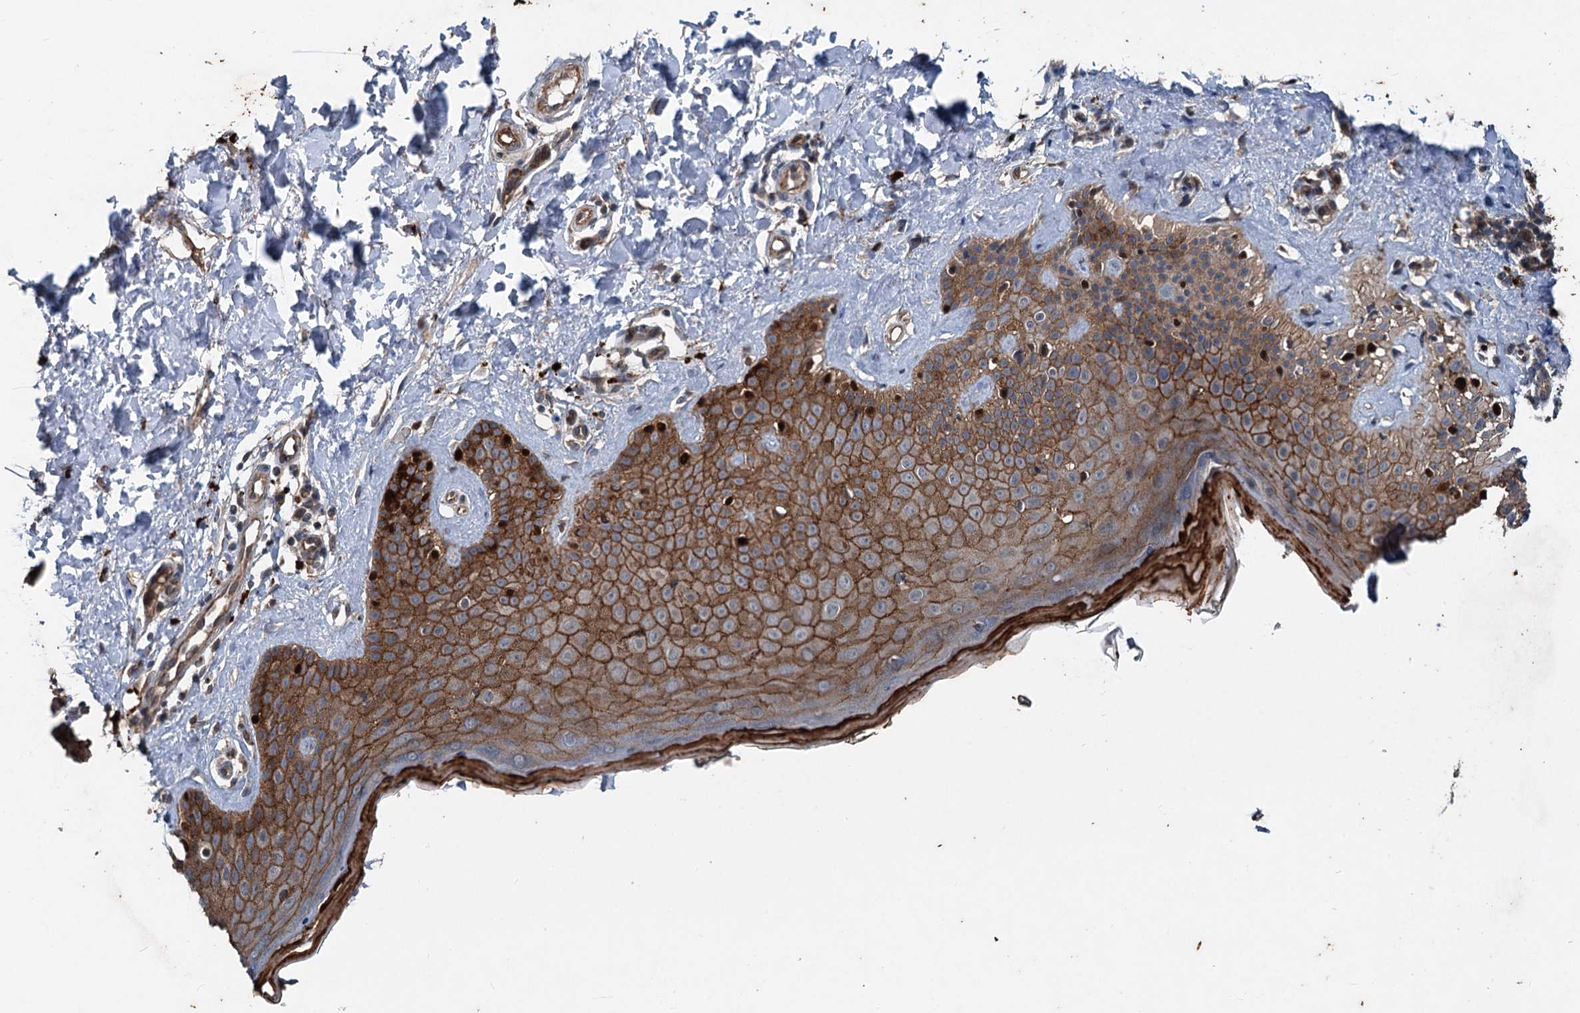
{"staining": {"intensity": "negative", "quantity": "none", "location": "none"}, "tissue": "skin", "cell_type": "Fibroblasts", "image_type": "normal", "snomed": [{"axis": "morphology", "description": "Normal tissue, NOS"}, {"axis": "topography", "description": "Skin"}], "caption": "Immunohistochemistry micrograph of unremarkable skin stained for a protein (brown), which shows no expression in fibroblasts.", "gene": "N4BP2L2", "patient": {"sex": "male", "age": 52}}